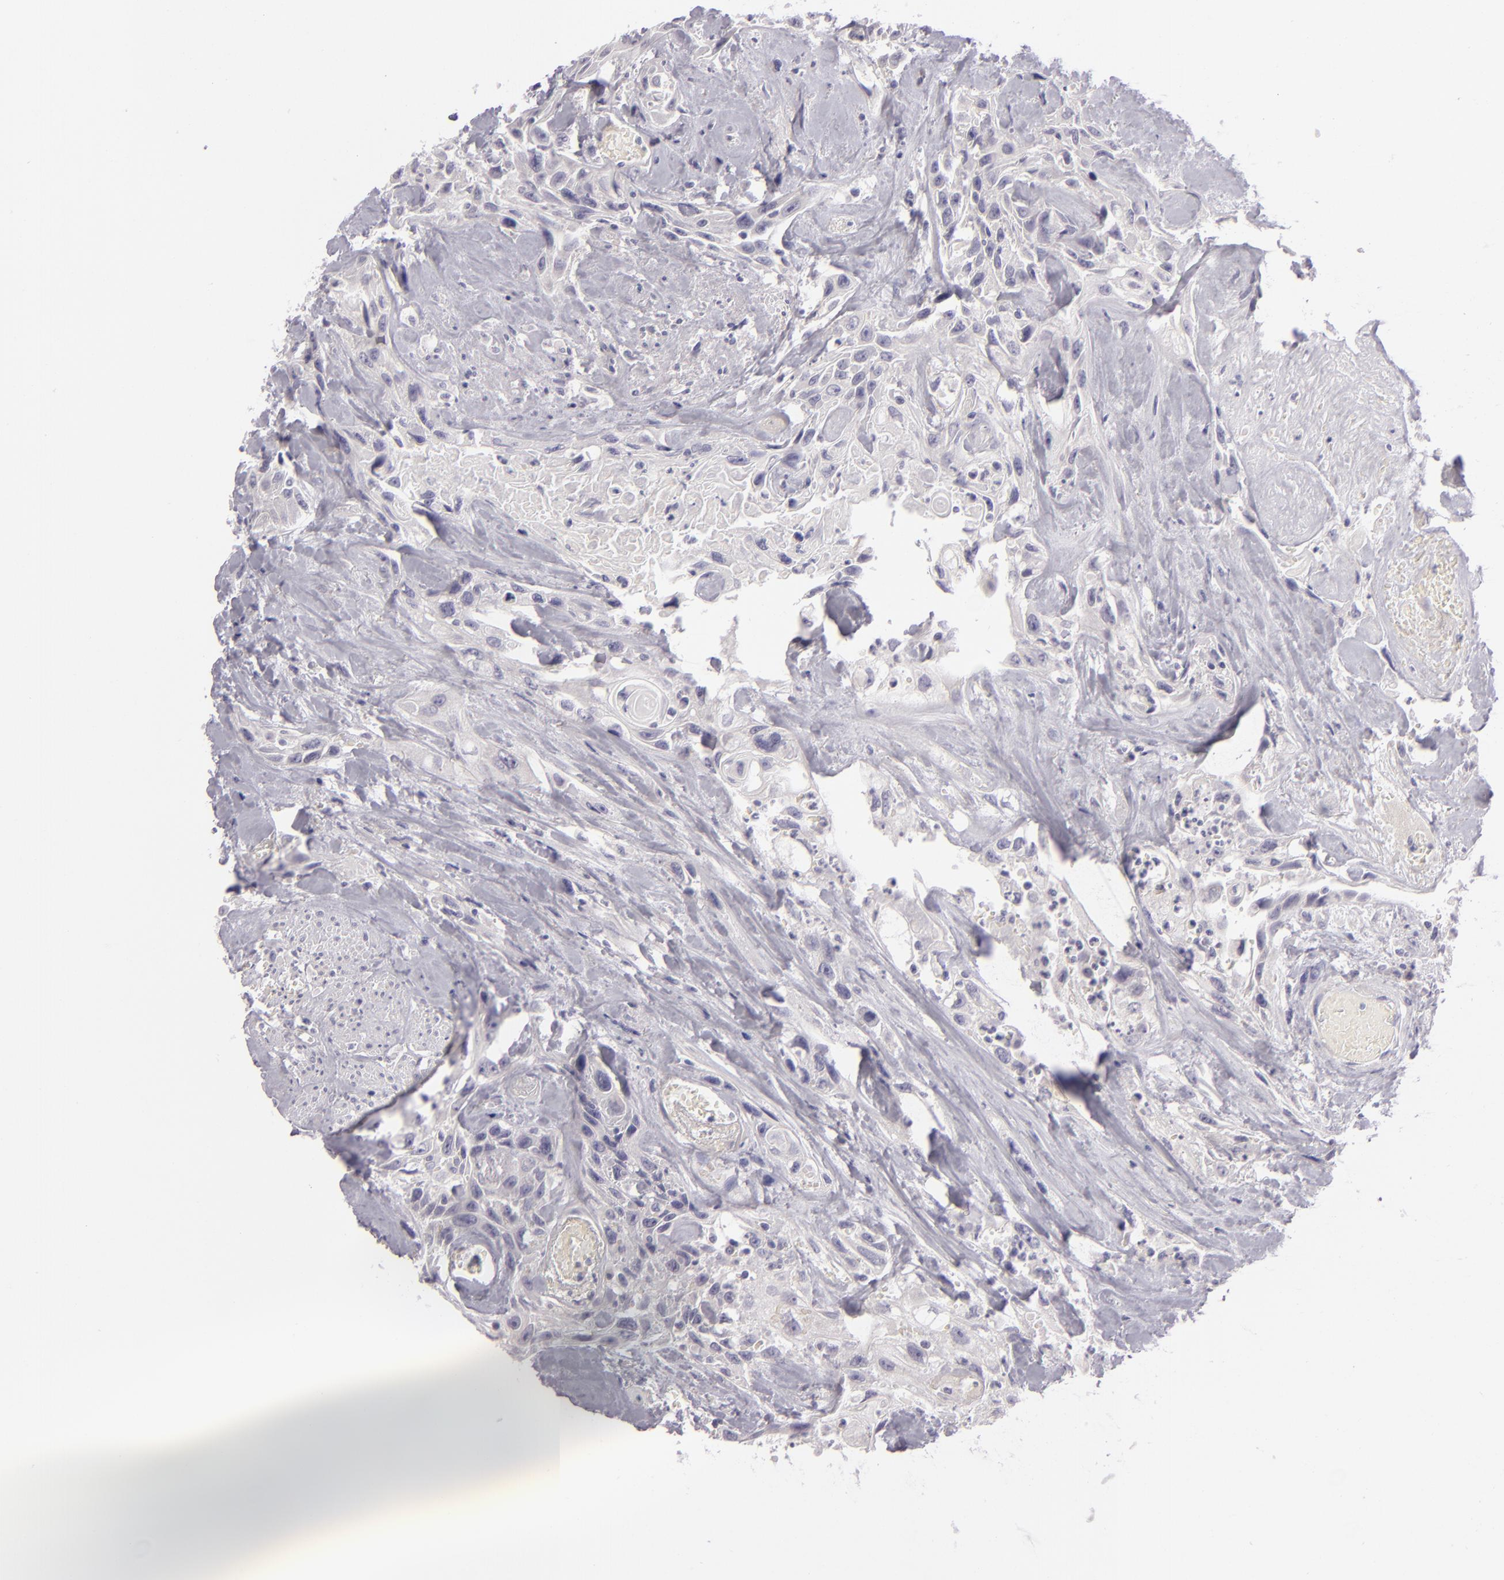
{"staining": {"intensity": "negative", "quantity": "none", "location": "none"}, "tissue": "urothelial cancer", "cell_type": "Tumor cells", "image_type": "cancer", "snomed": [{"axis": "morphology", "description": "Urothelial carcinoma, High grade"}, {"axis": "topography", "description": "Urinary bladder"}], "caption": "Immunohistochemistry (IHC) of human urothelial carcinoma (high-grade) displays no expression in tumor cells.", "gene": "EGFL6", "patient": {"sex": "female", "age": 84}}